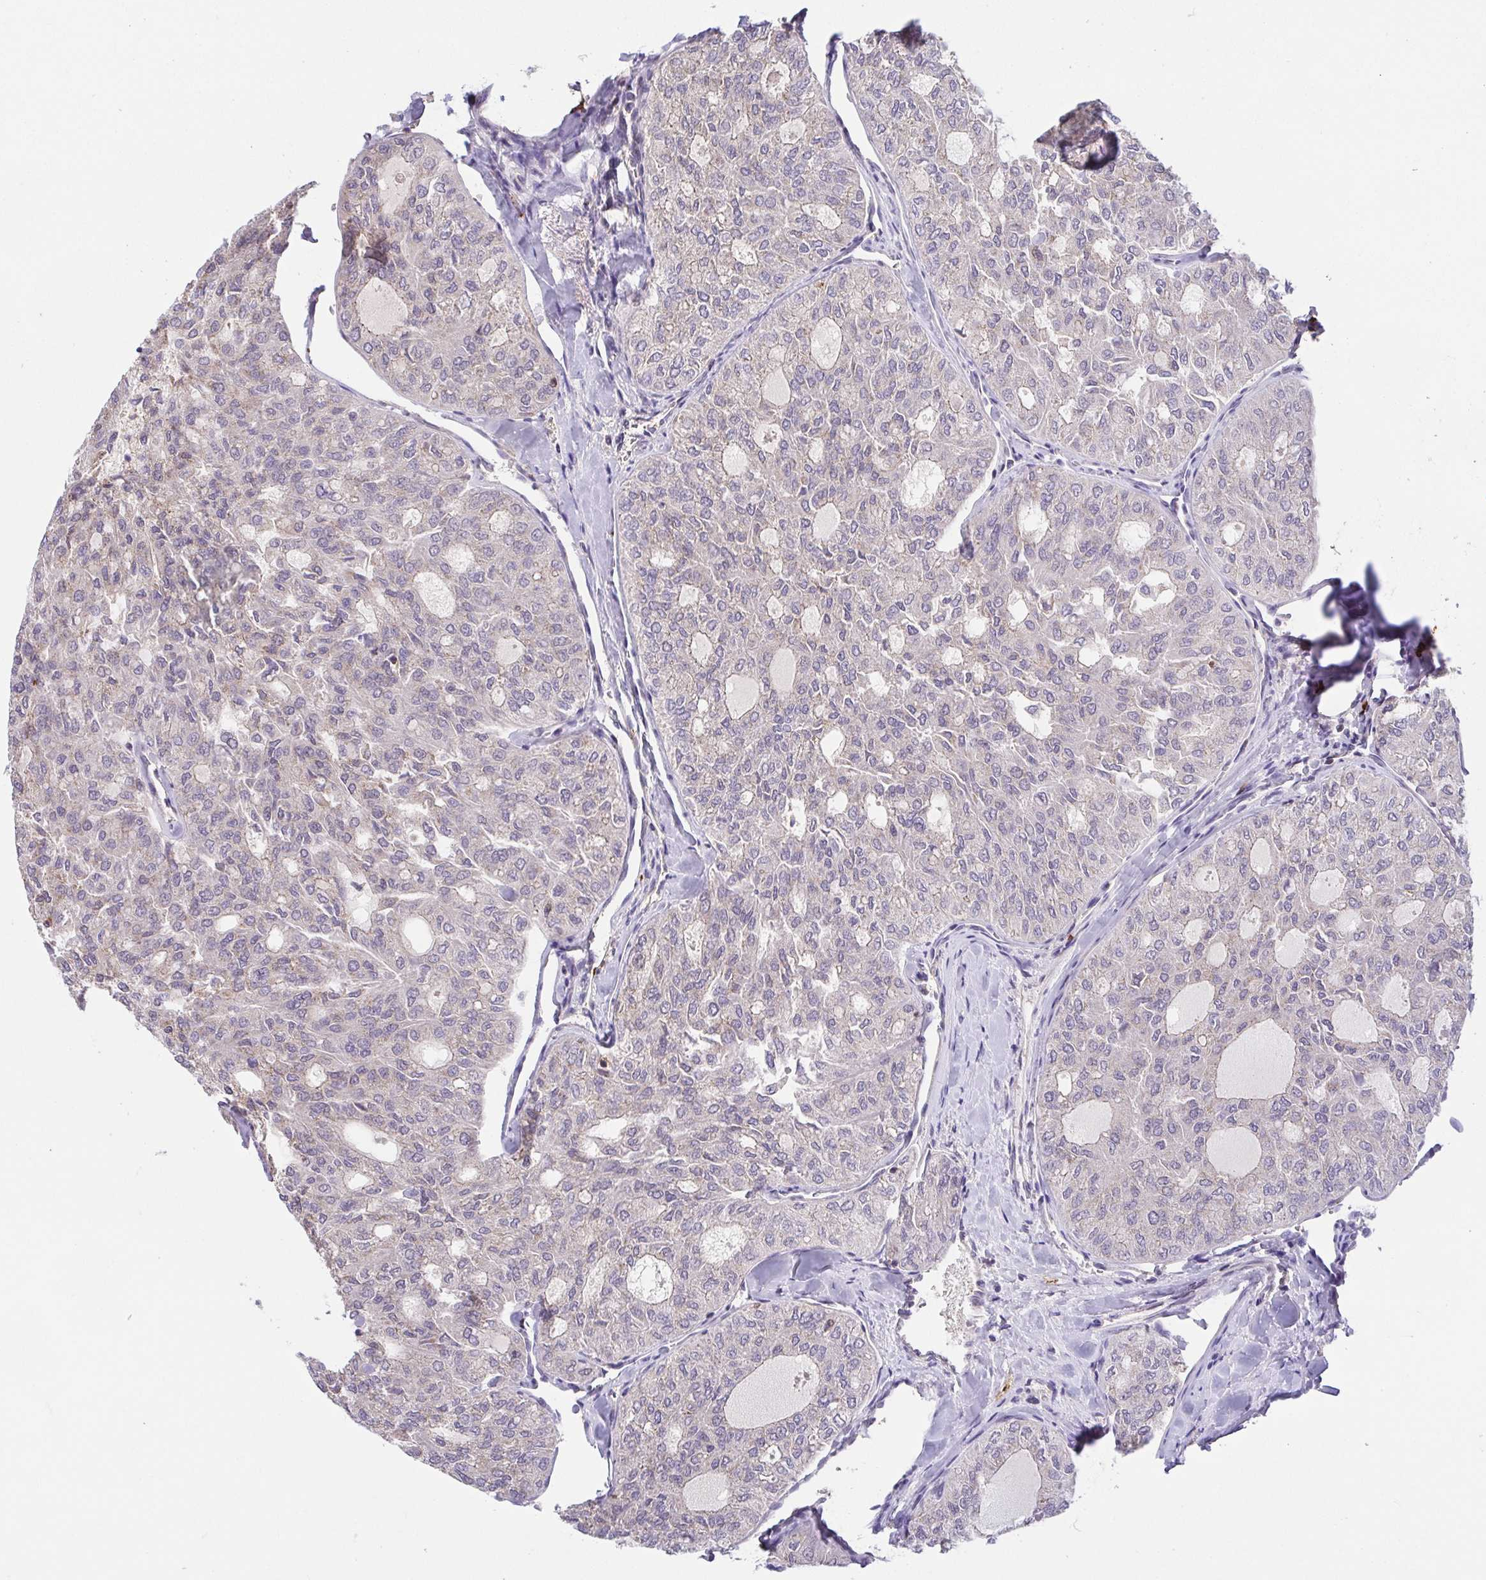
{"staining": {"intensity": "negative", "quantity": "none", "location": "none"}, "tissue": "thyroid cancer", "cell_type": "Tumor cells", "image_type": "cancer", "snomed": [{"axis": "morphology", "description": "Follicular adenoma carcinoma, NOS"}, {"axis": "topography", "description": "Thyroid gland"}], "caption": "The immunohistochemistry (IHC) photomicrograph has no significant expression in tumor cells of thyroid cancer tissue. (DAB immunohistochemistry with hematoxylin counter stain).", "gene": "PREPL", "patient": {"sex": "male", "age": 75}}